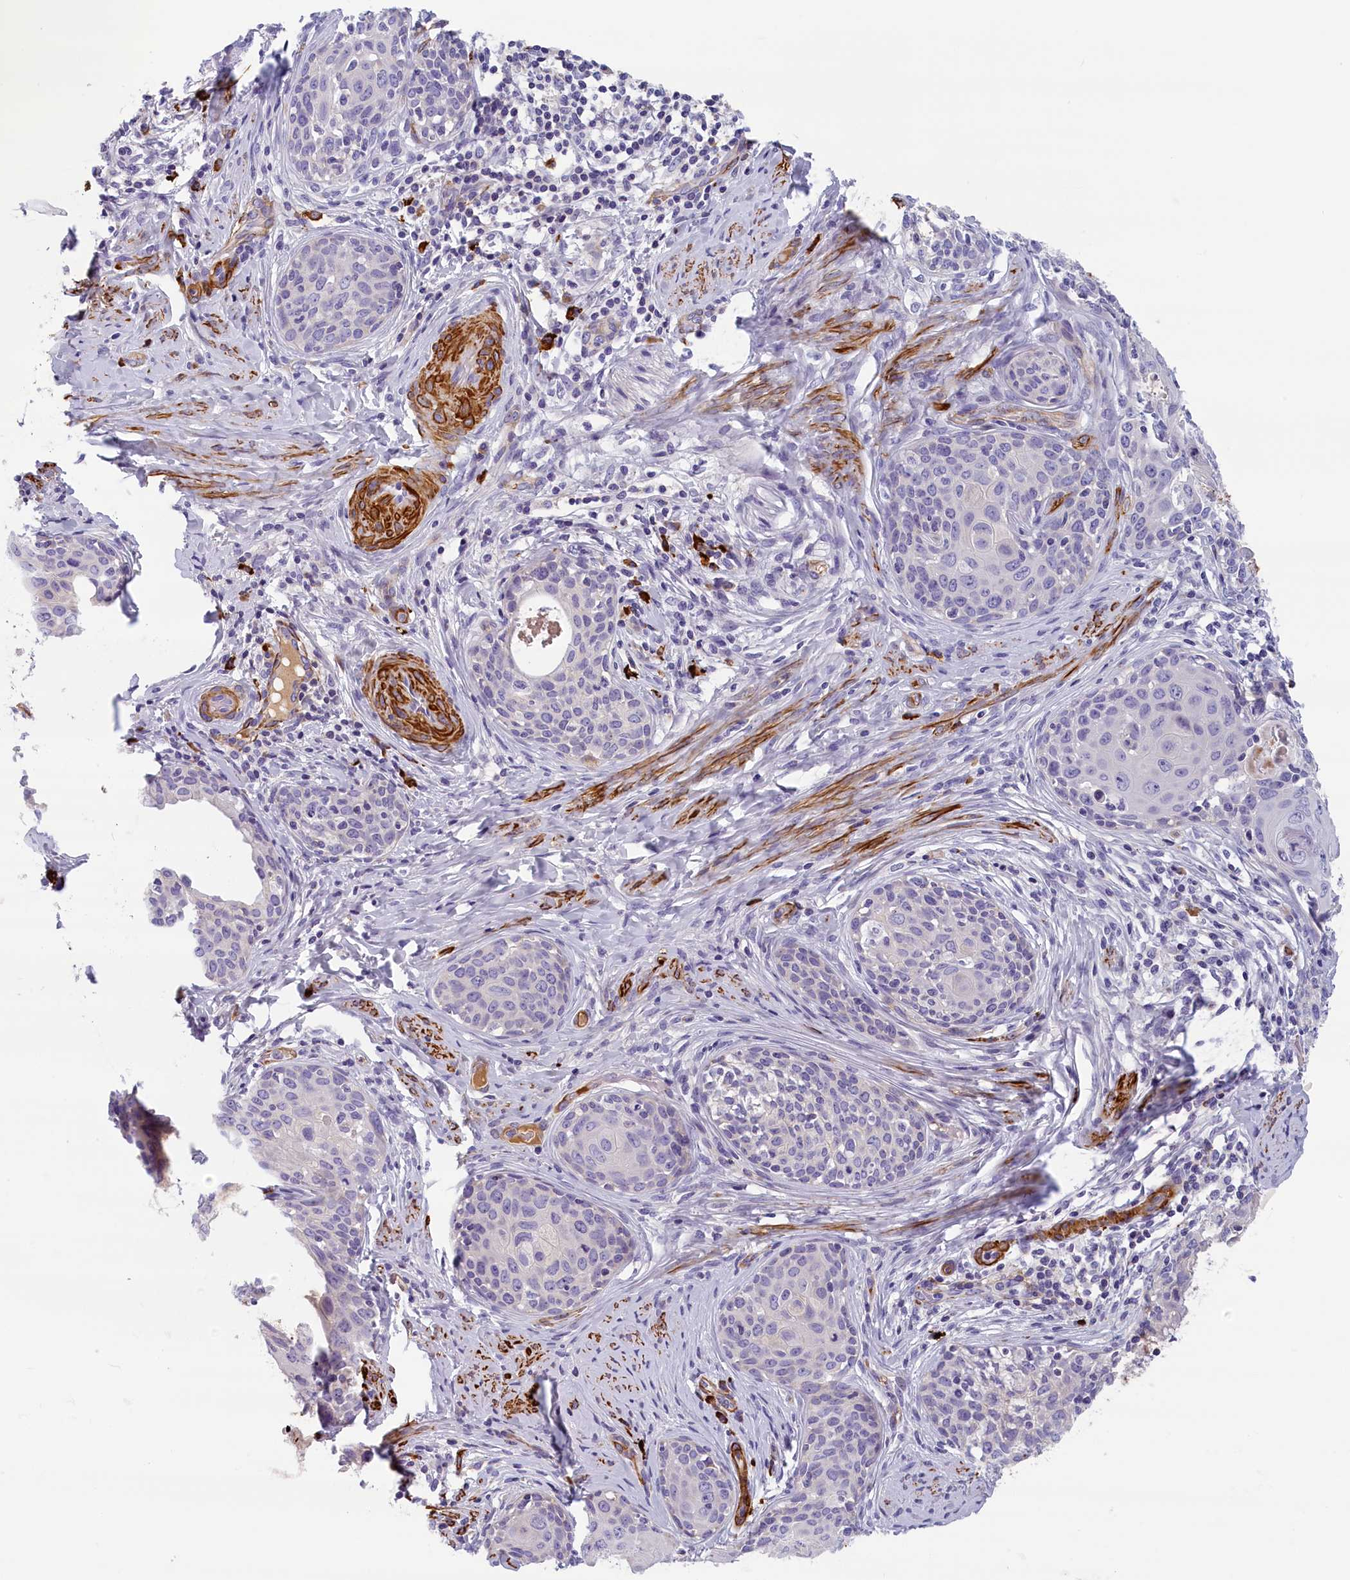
{"staining": {"intensity": "negative", "quantity": "none", "location": "none"}, "tissue": "cervical cancer", "cell_type": "Tumor cells", "image_type": "cancer", "snomed": [{"axis": "morphology", "description": "Squamous cell carcinoma, NOS"}, {"axis": "morphology", "description": "Adenocarcinoma, NOS"}, {"axis": "topography", "description": "Cervix"}], "caption": "Immunohistochemical staining of human cervical cancer (adenocarcinoma) exhibits no significant expression in tumor cells. The staining was performed using DAB to visualize the protein expression in brown, while the nuclei were stained in blue with hematoxylin (Magnification: 20x).", "gene": "BCL2L13", "patient": {"sex": "female", "age": 52}}